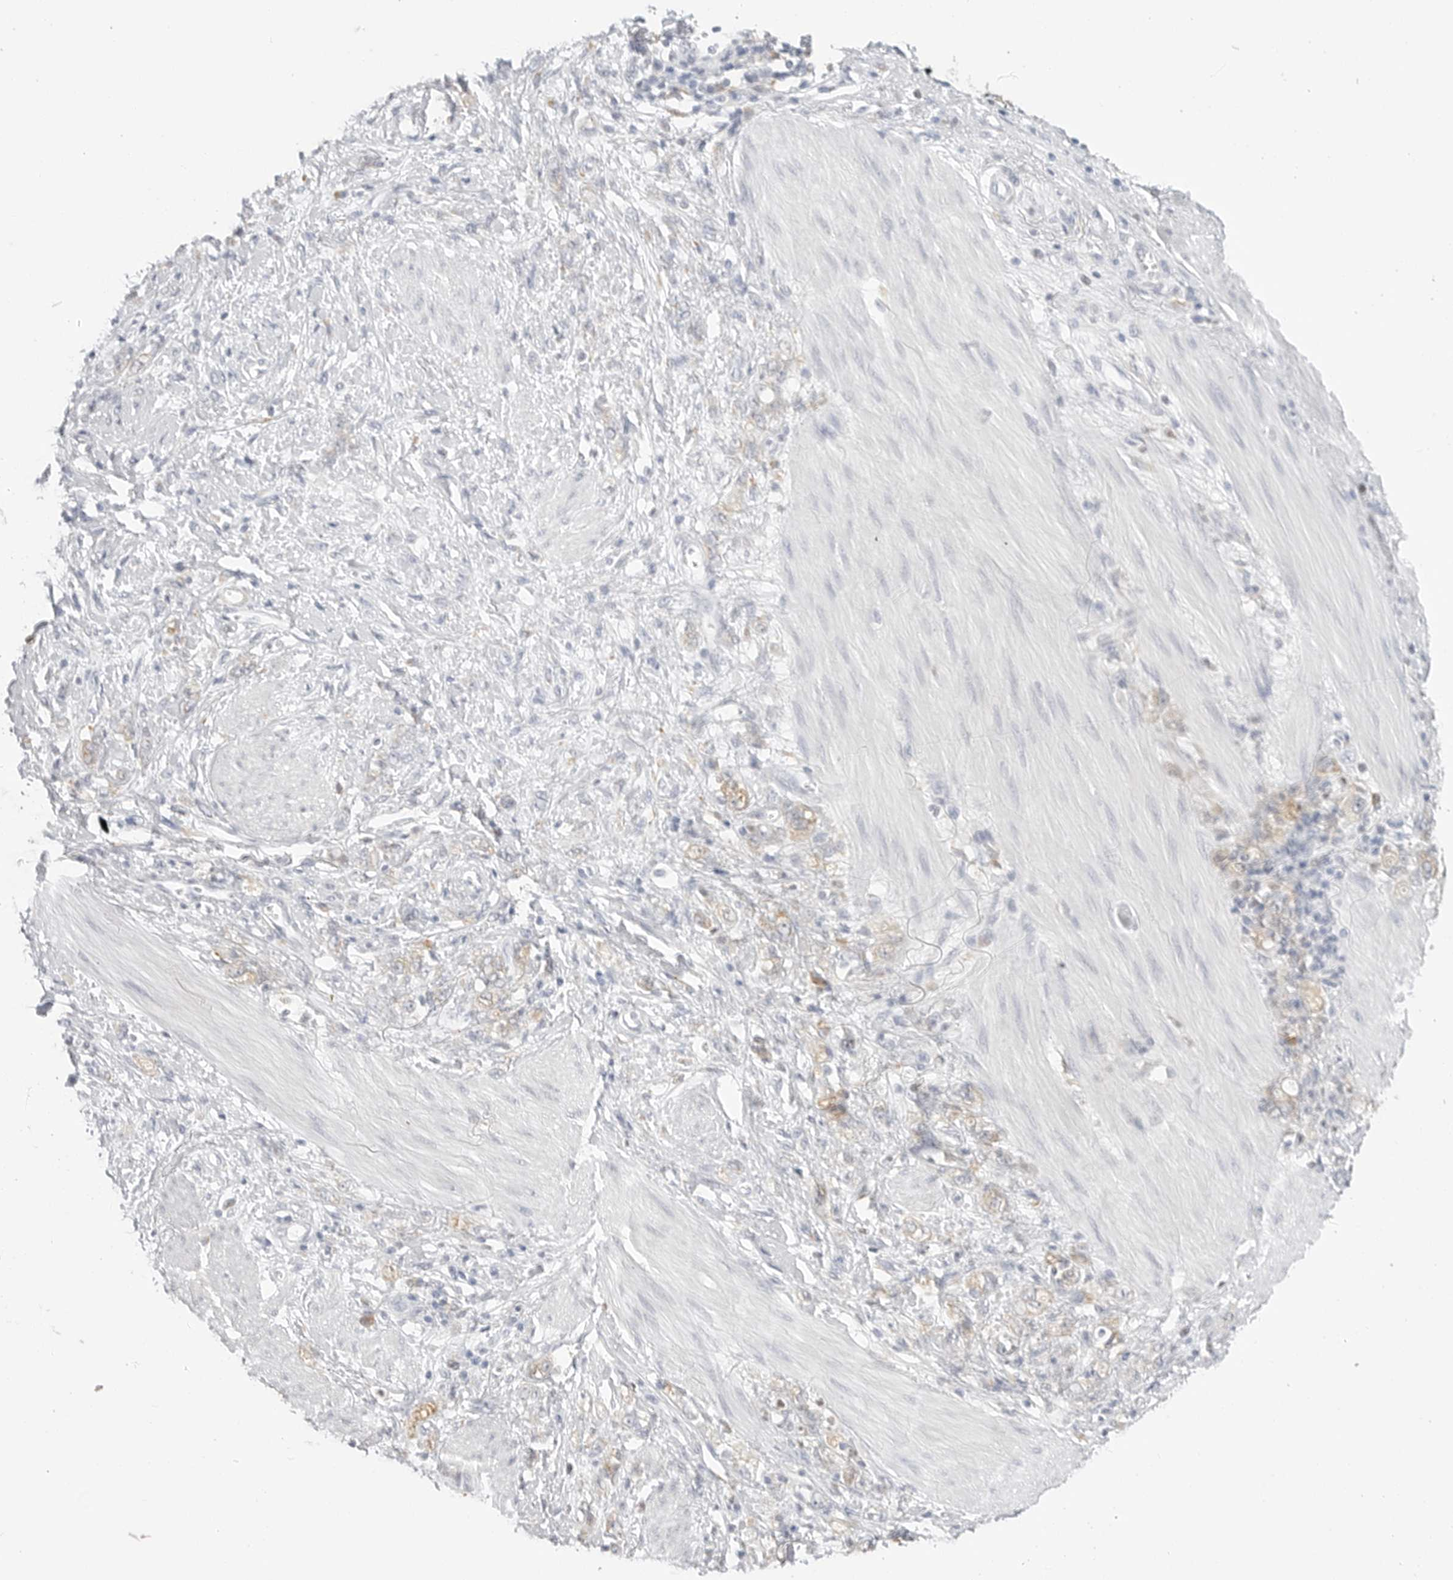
{"staining": {"intensity": "weak", "quantity": "<25%", "location": "cytoplasmic/membranous"}, "tissue": "stomach cancer", "cell_type": "Tumor cells", "image_type": "cancer", "snomed": [{"axis": "morphology", "description": "Adenocarcinoma, NOS"}, {"axis": "topography", "description": "Stomach"}], "caption": "Tumor cells are negative for protein expression in human stomach cancer (adenocarcinoma).", "gene": "THEM4", "patient": {"sex": "female", "age": 76}}